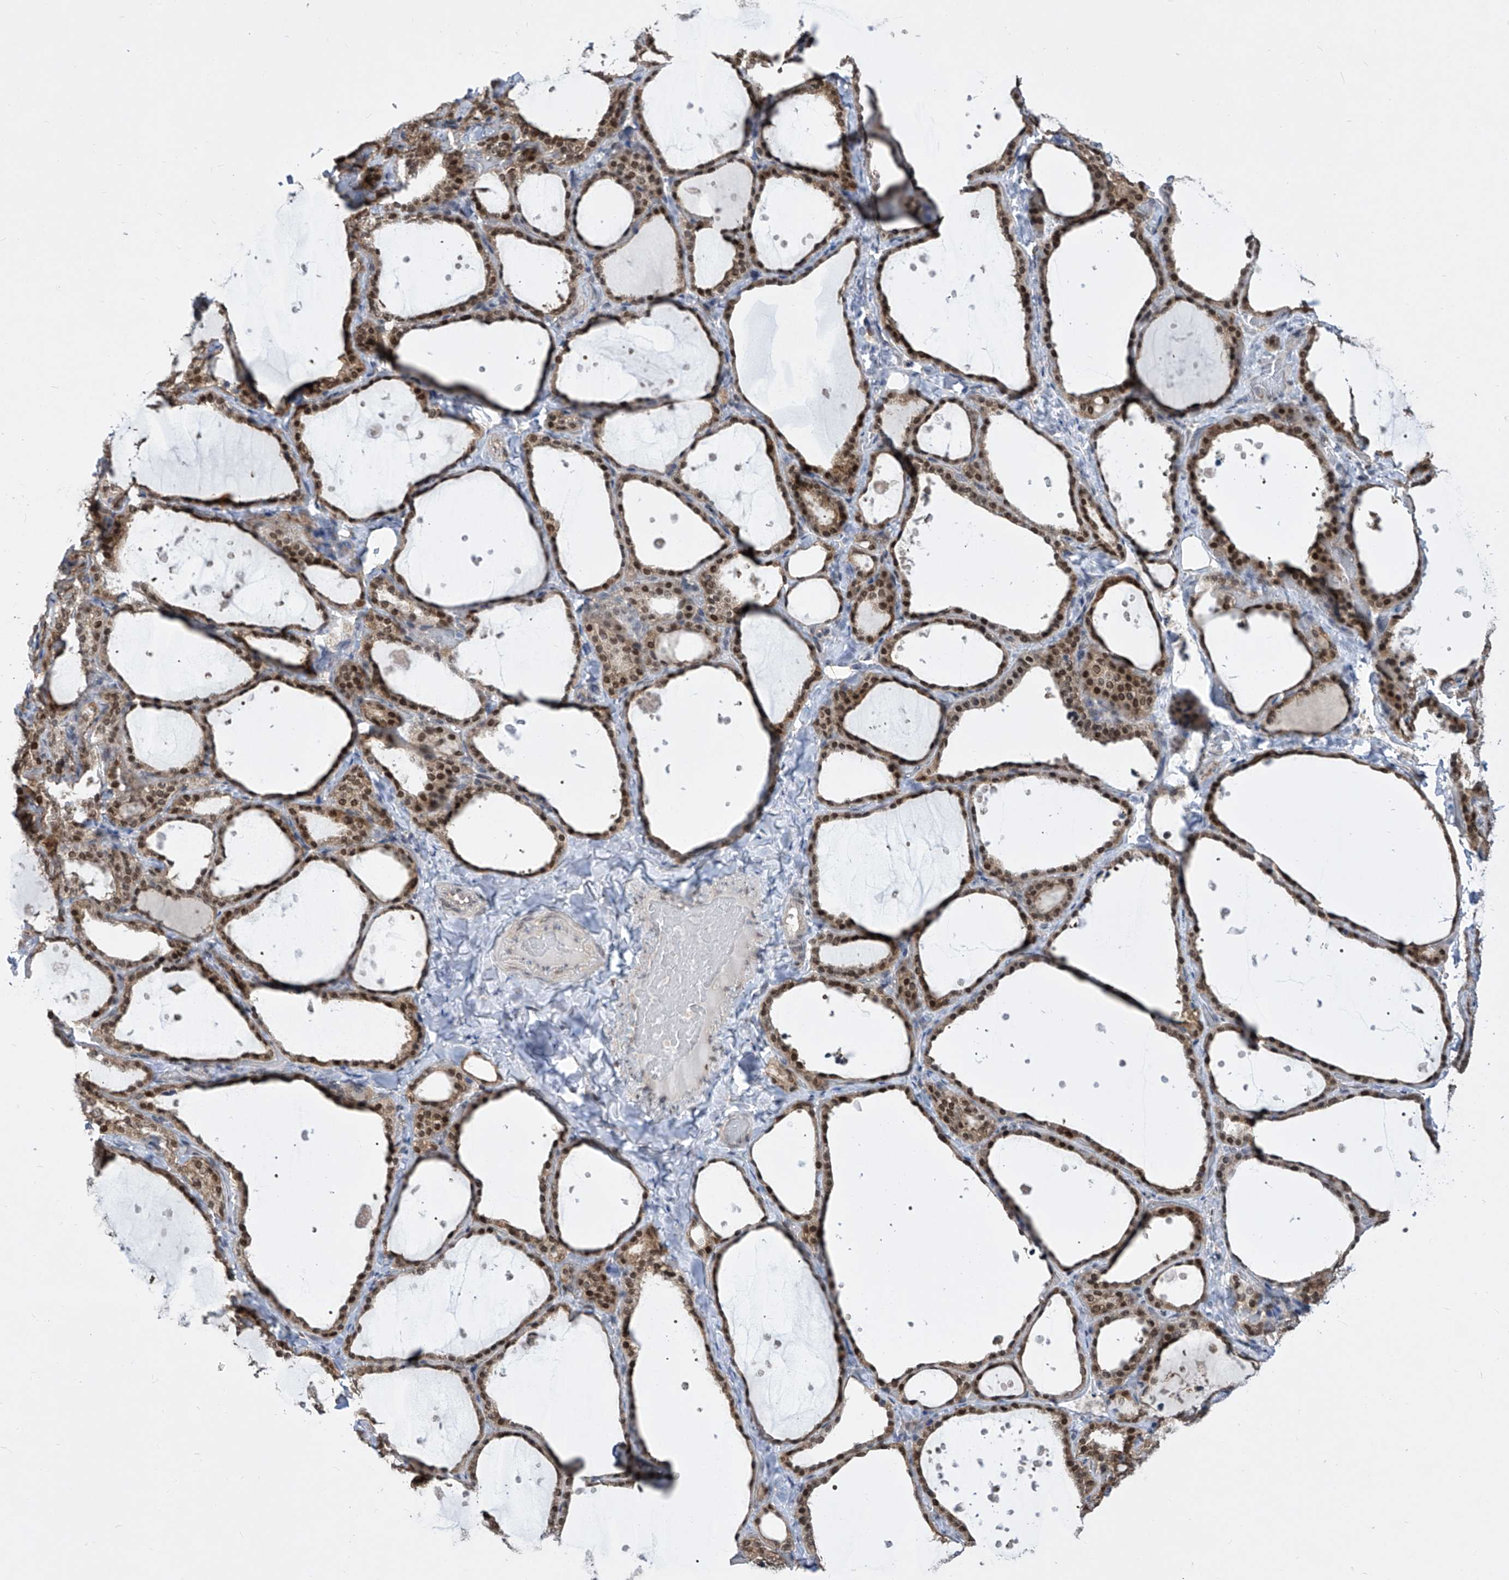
{"staining": {"intensity": "moderate", "quantity": ">75%", "location": "cytoplasmic/membranous,nuclear"}, "tissue": "thyroid gland", "cell_type": "Glandular cells", "image_type": "normal", "snomed": [{"axis": "morphology", "description": "Normal tissue, NOS"}, {"axis": "topography", "description": "Thyroid gland"}], "caption": "Immunohistochemical staining of unremarkable thyroid gland displays moderate cytoplasmic/membranous,nuclear protein staining in about >75% of glandular cells.", "gene": "CETN1", "patient": {"sex": "female", "age": 44}}